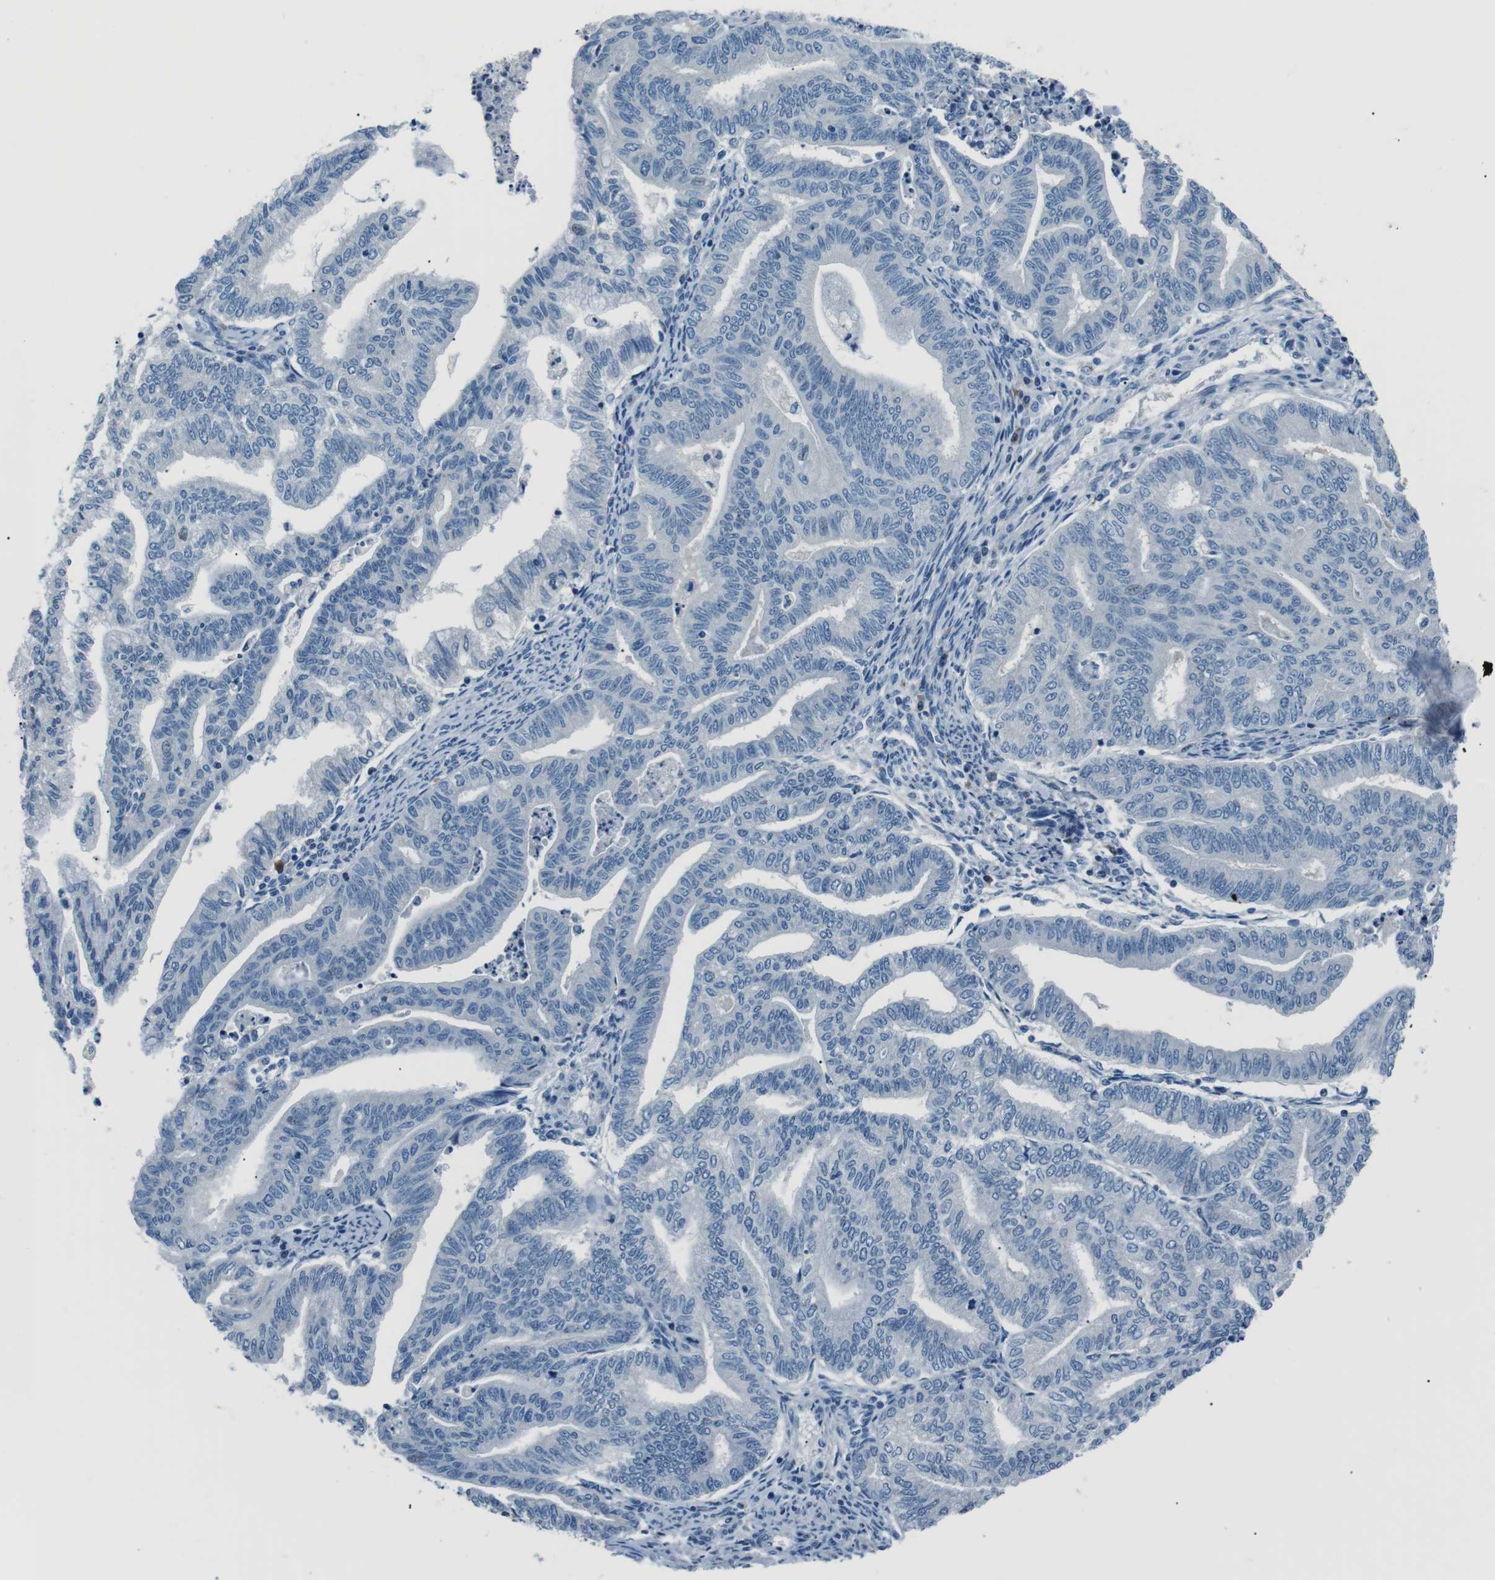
{"staining": {"intensity": "negative", "quantity": "none", "location": "none"}, "tissue": "endometrial cancer", "cell_type": "Tumor cells", "image_type": "cancer", "snomed": [{"axis": "morphology", "description": "Adenocarcinoma, NOS"}, {"axis": "topography", "description": "Endometrium"}], "caption": "High power microscopy histopathology image of an immunohistochemistry (IHC) photomicrograph of endometrial cancer (adenocarcinoma), revealing no significant expression in tumor cells.", "gene": "ST6GAL1", "patient": {"sex": "female", "age": 79}}